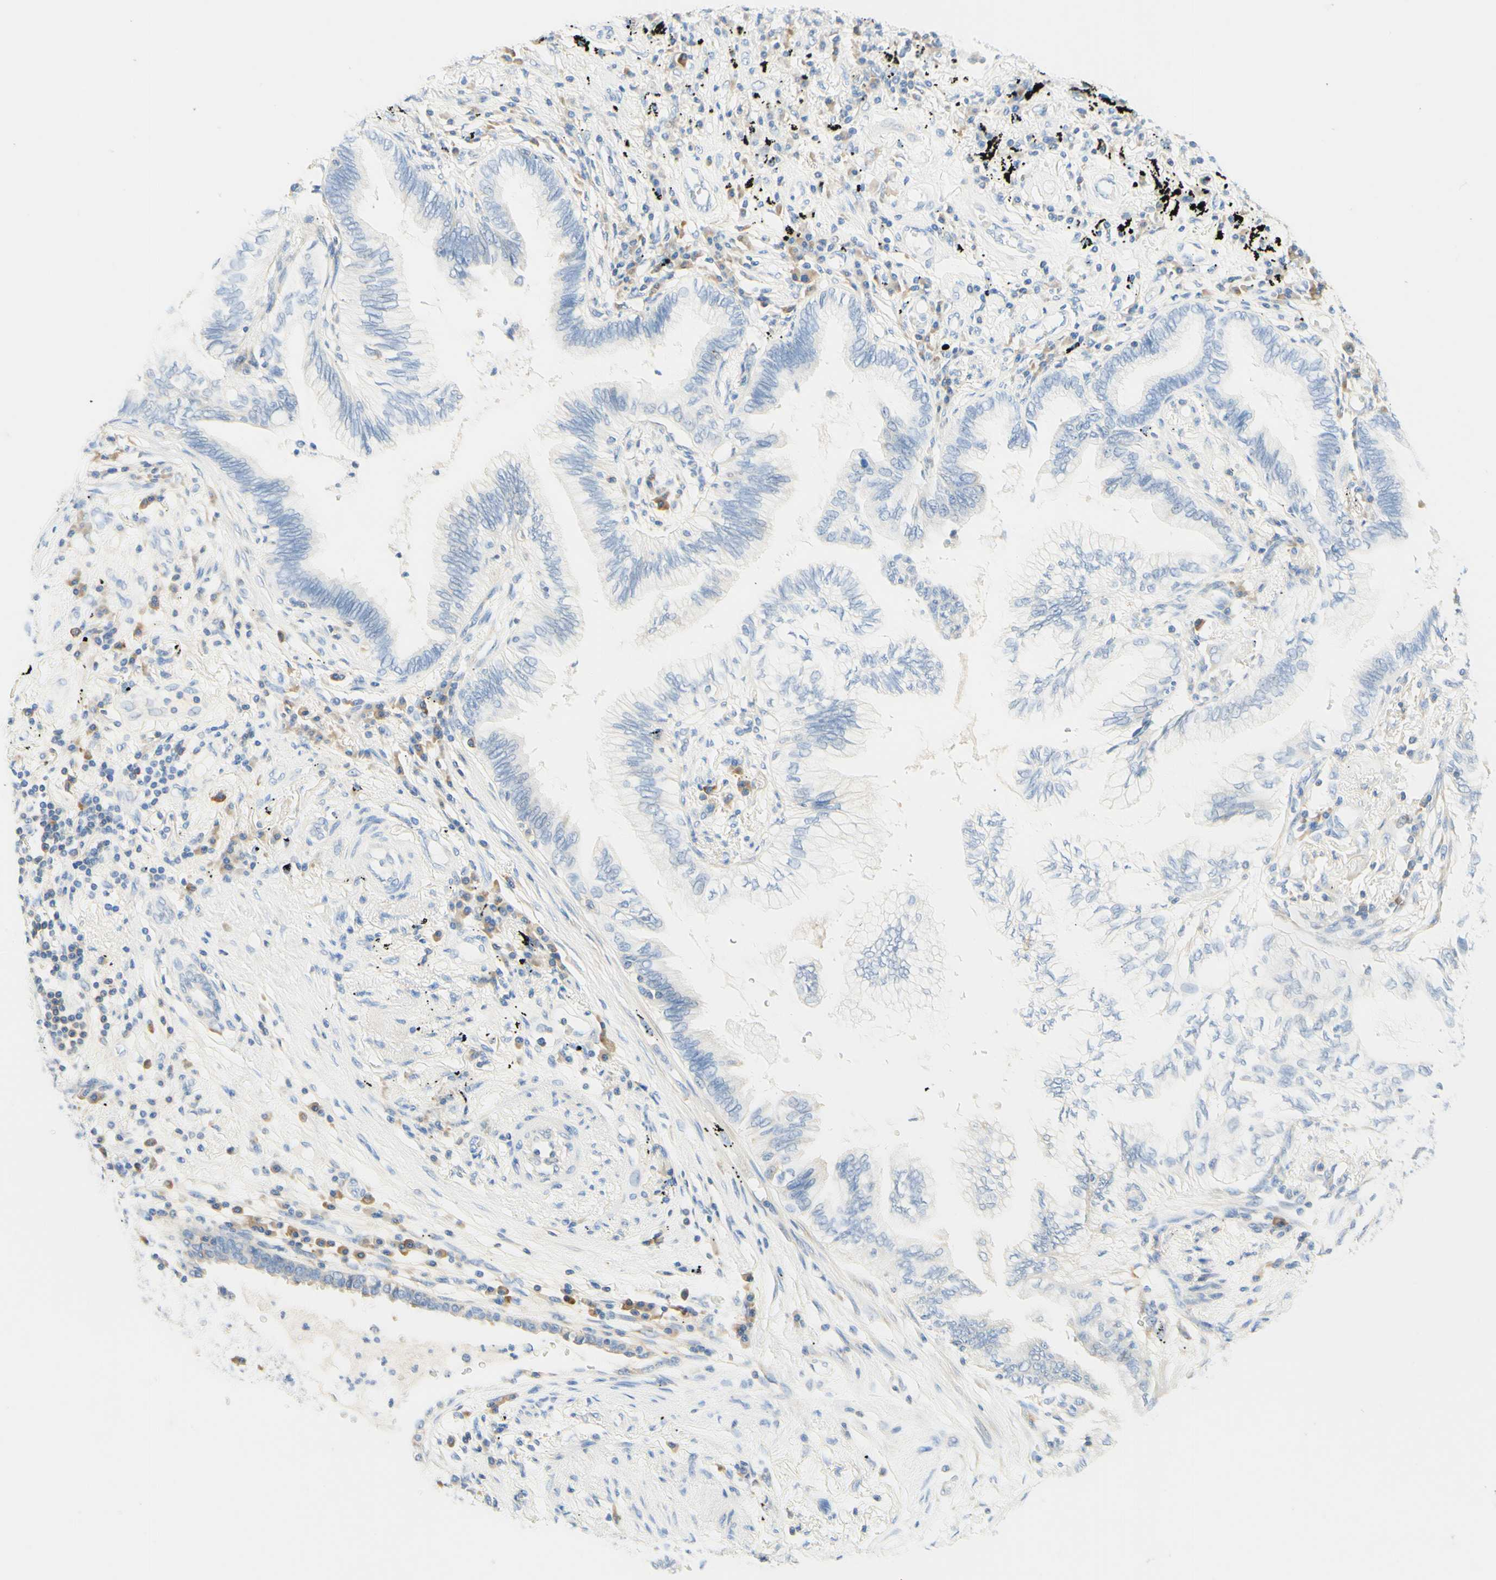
{"staining": {"intensity": "negative", "quantity": "none", "location": "none"}, "tissue": "lung cancer", "cell_type": "Tumor cells", "image_type": "cancer", "snomed": [{"axis": "morphology", "description": "Normal tissue, NOS"}, {"axis": "morphology", "description": "Adenocarcinoma, NOS"}, {"axis": "topography", "description": "Bronchus"}, {"axis": "topography", "description": "Lung"}], "caption": "The histopathology image reveals no significant positivity in tumor cells of lung adenocarcinoma.", "gene": "LAT", "patient": {"sex": "female", "age": 70}}